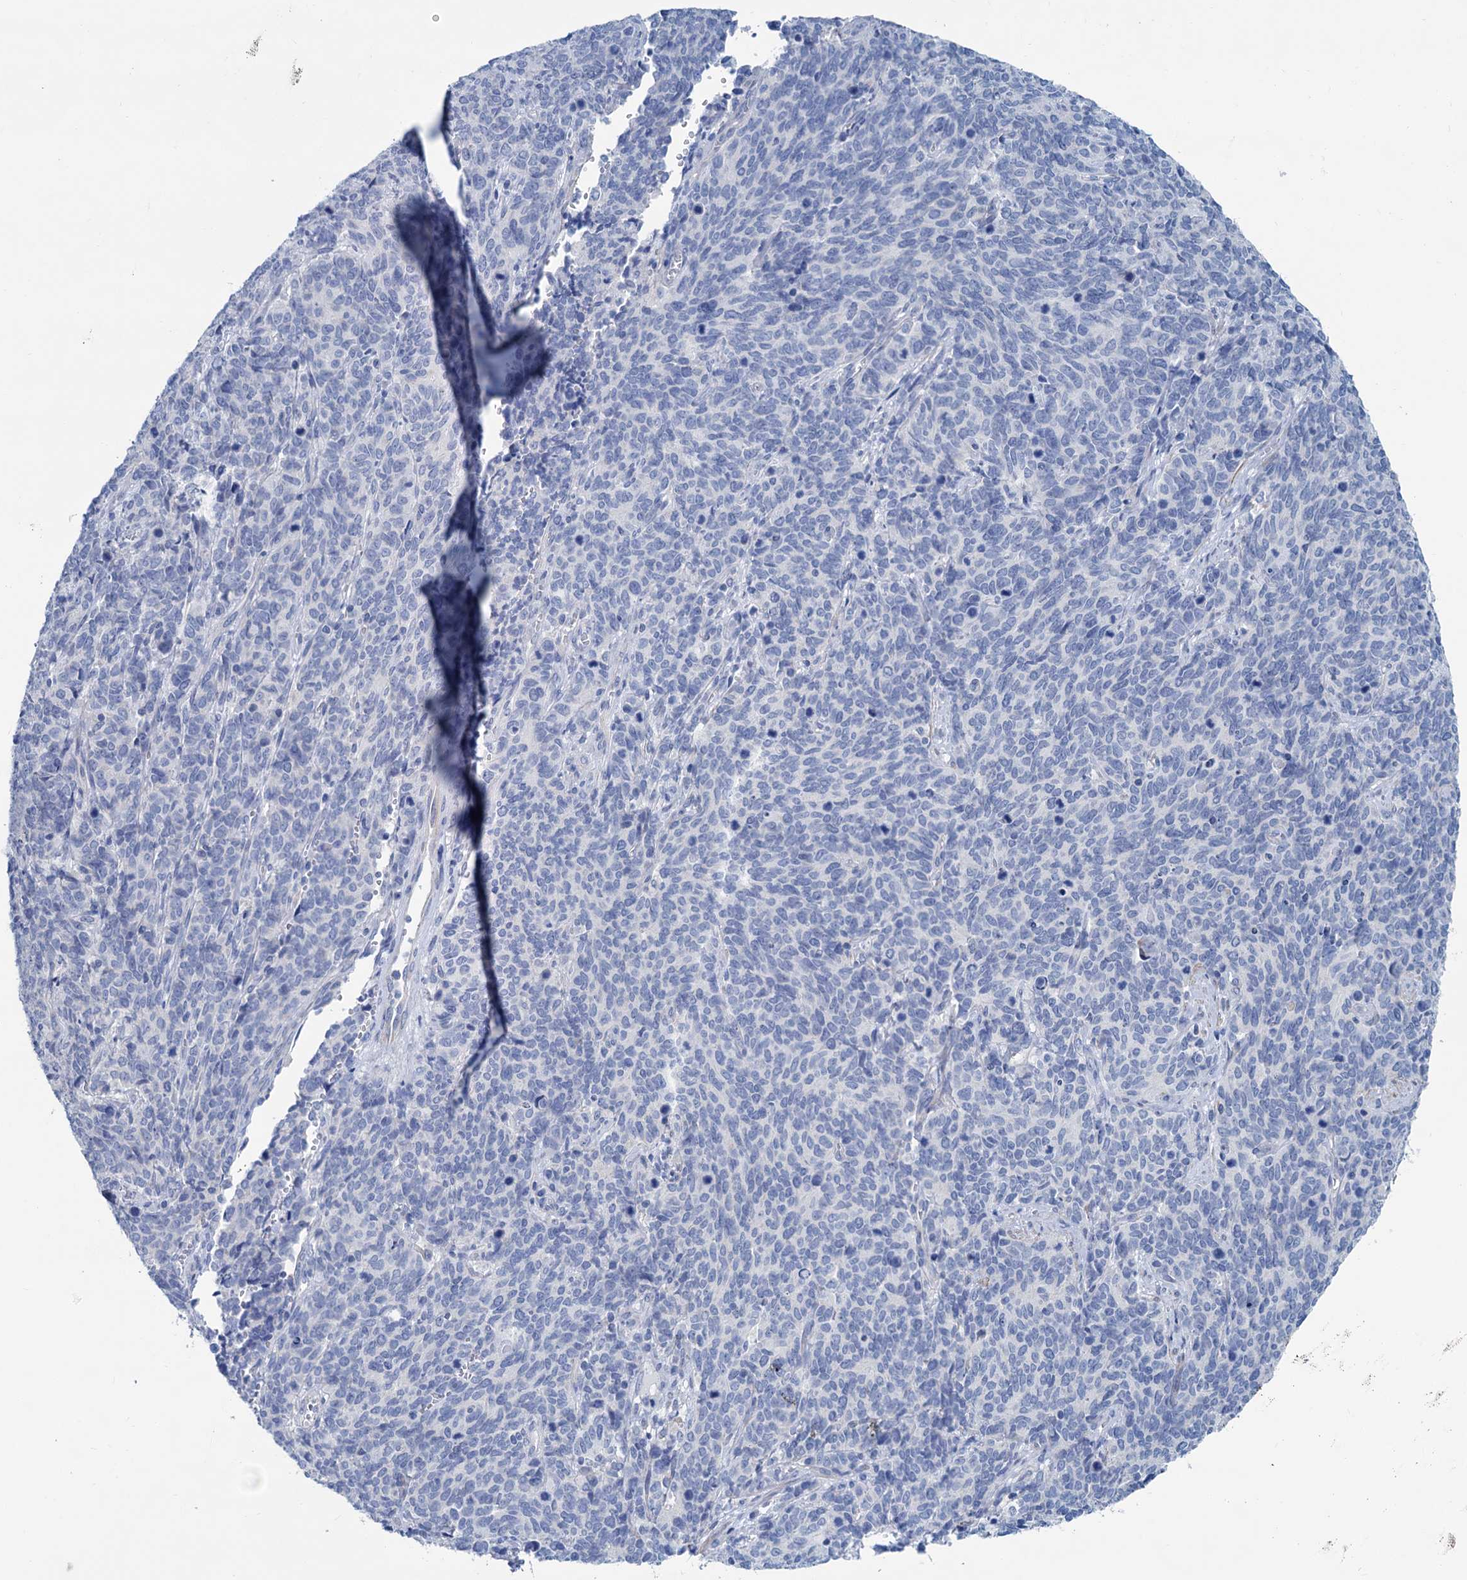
{"staining": {"intensity": "negative", "quantity": "none", "location": "none"}, "tissue": "cervical cancer", "cell_type": "Tumor cells", "image_type": "cancer", "snomed": [{"axis": "morphology", "description": "Squamous cell carcinoma, NOS"}, {"axis": "topography", "description": "Cervix"}], "caption": "Tumor cells are negative for protein expression in human cervical cancer (squamous cell carcinoma).", "gene": "SLC1A3", "patient": {"sex": "female", "age": 60}}